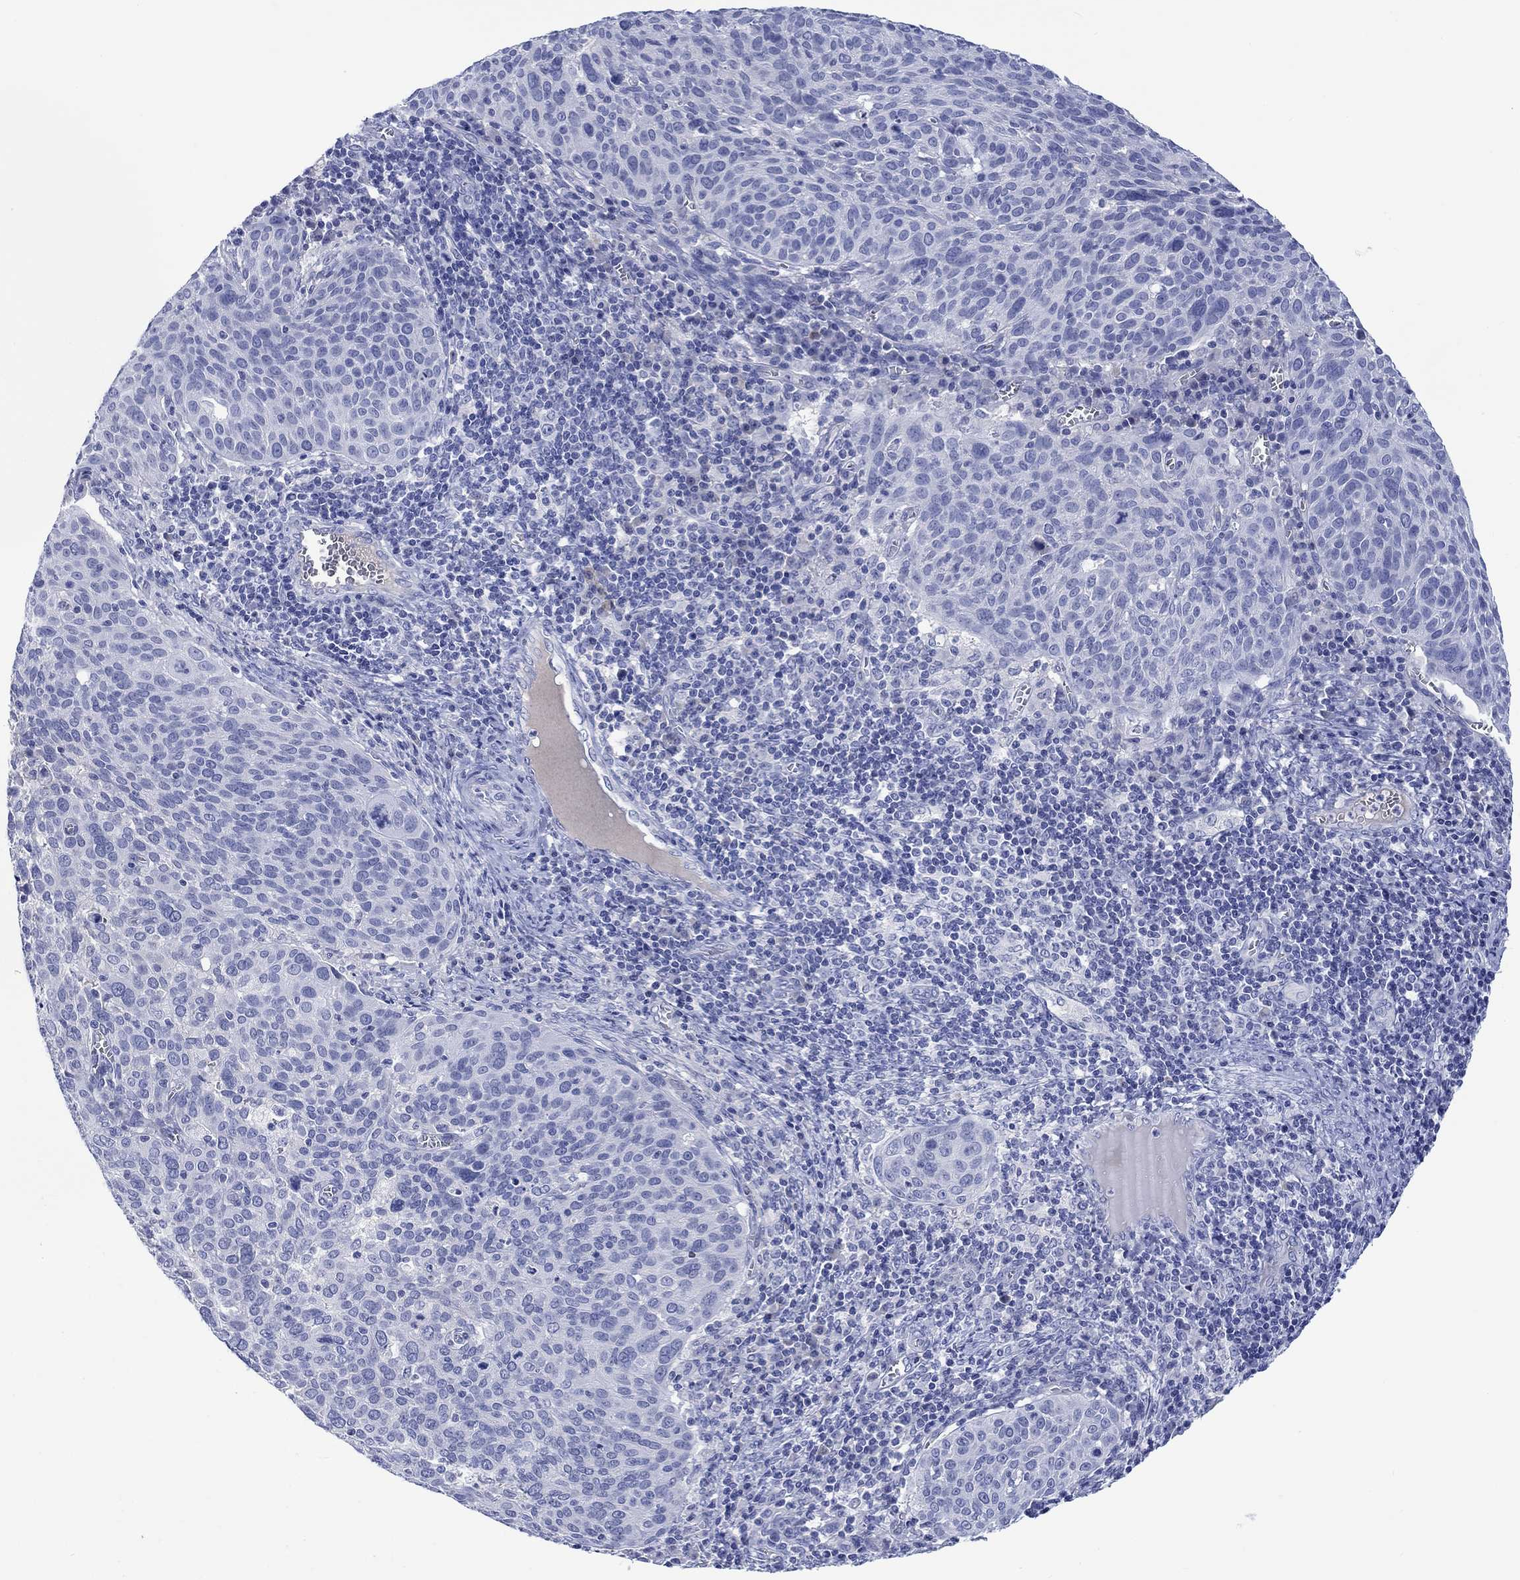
{"staining": {"intensity": "negative", "quantity": "none", "location": "none"}, "tissue": "cervical cancer", "cell_type": "Tumor cells", "image_type": "cancer", "snomed": [{"axis": "morphology", "description": "Squamous cell carcinoma, NOS"}, {"axis": "topography", "description": "Cervix"}], "caption": "Immunohistochemical staining of squamous cell carcinoma (cervical) shows no significant expression in tumor cells. (IHC, brightfield microscopy, high magnification).", "gene": "CACNG3", "patient": {"sex": "female", "age": 39}}